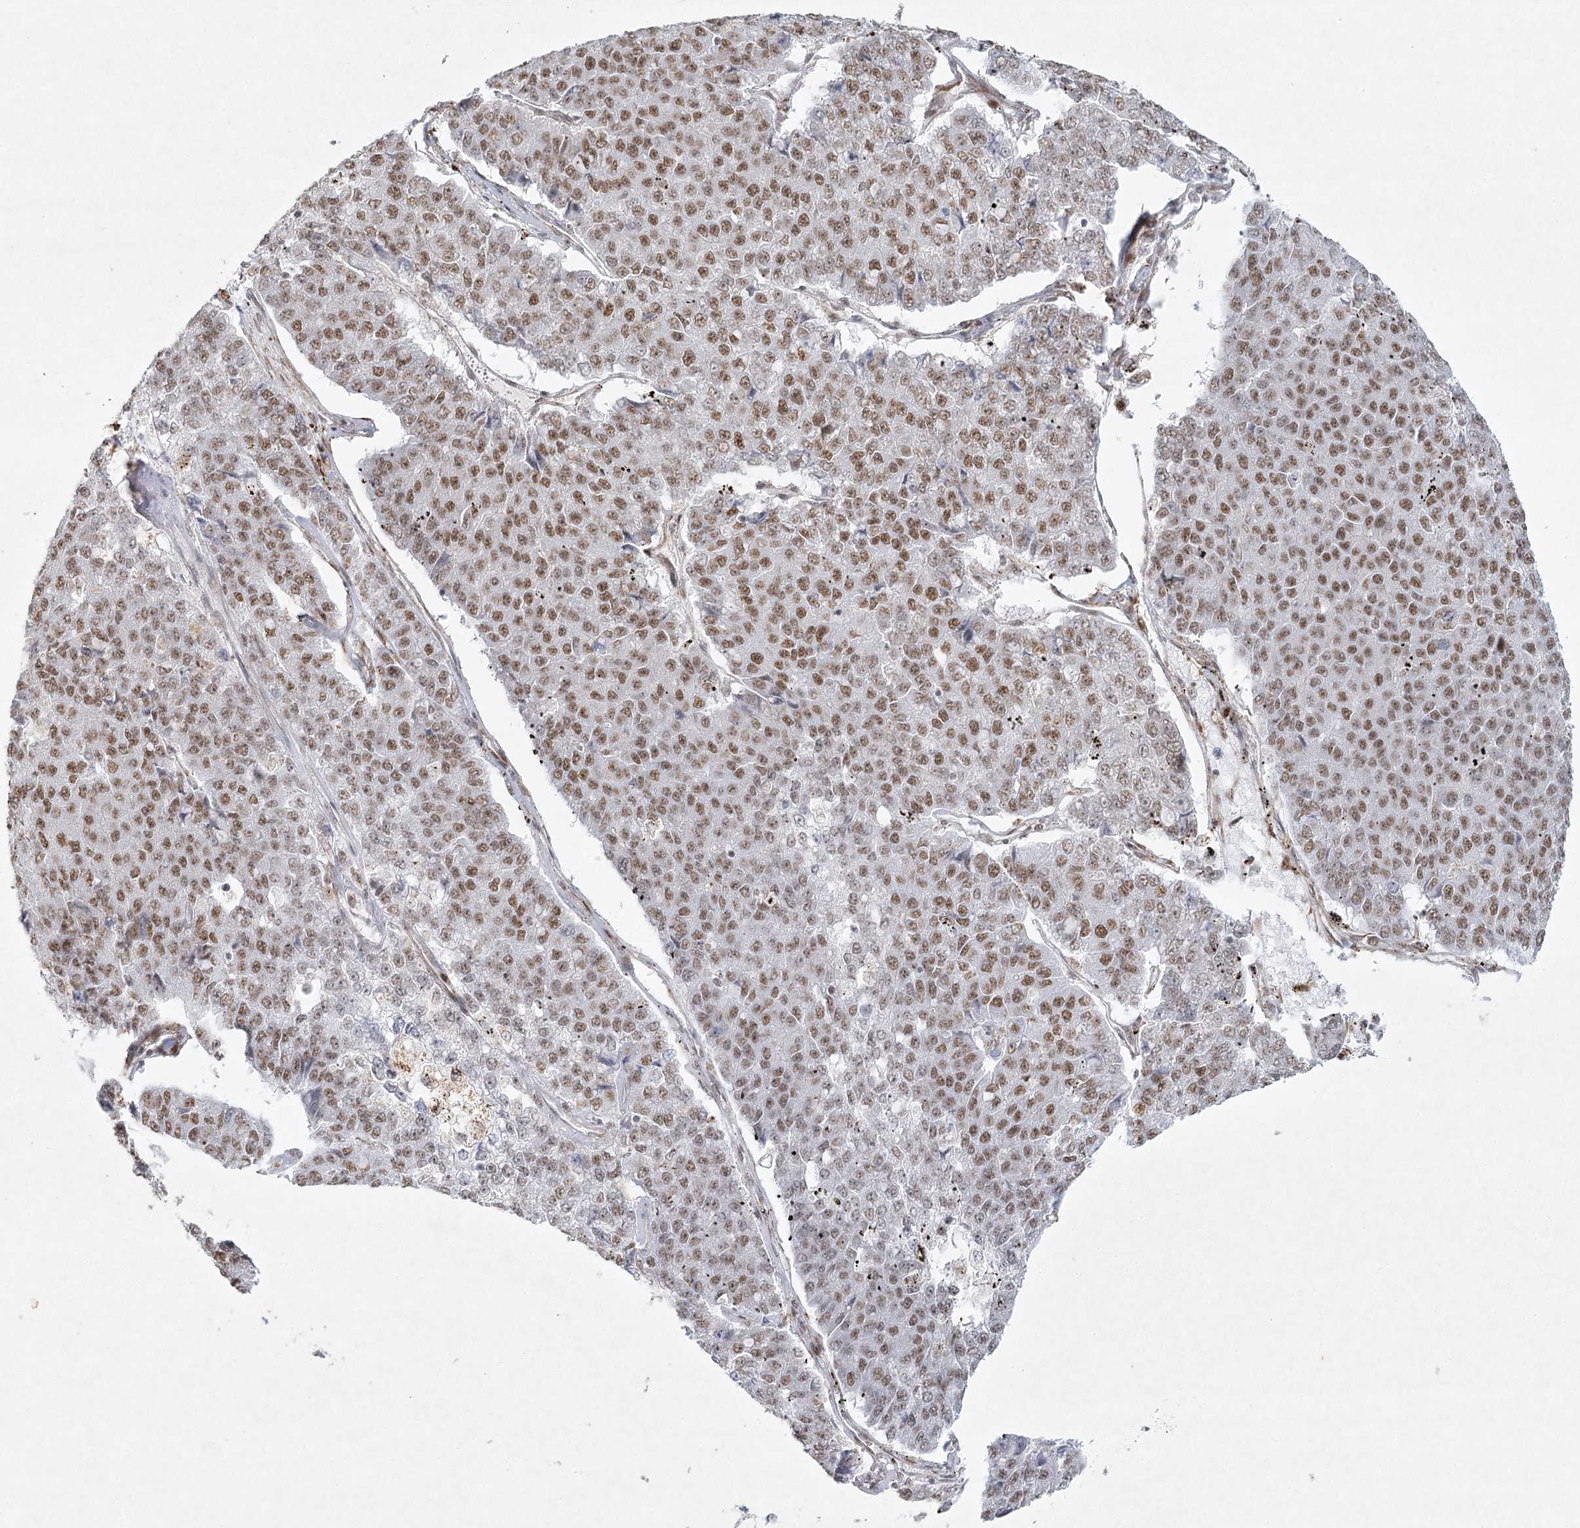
{"staining": {"intensity": "moderate", "quantity": ">75%", "location": "nuclear"}, "tissue": "pancreatic cancer", "cell_type": "Tumor cells", "image_type": "cancer", "snomed": [{"axis": "morphology", "description": "Adenocarcinoma, NOS"}, {"axis": "topography", "description": "Pancreas"}], "caption": "Human pancreatic cancer stained with a protein marker displays moderate staining in tumor cells.", "gene": "U2SURP", "patient": {"sex": "male", "age": 50}}